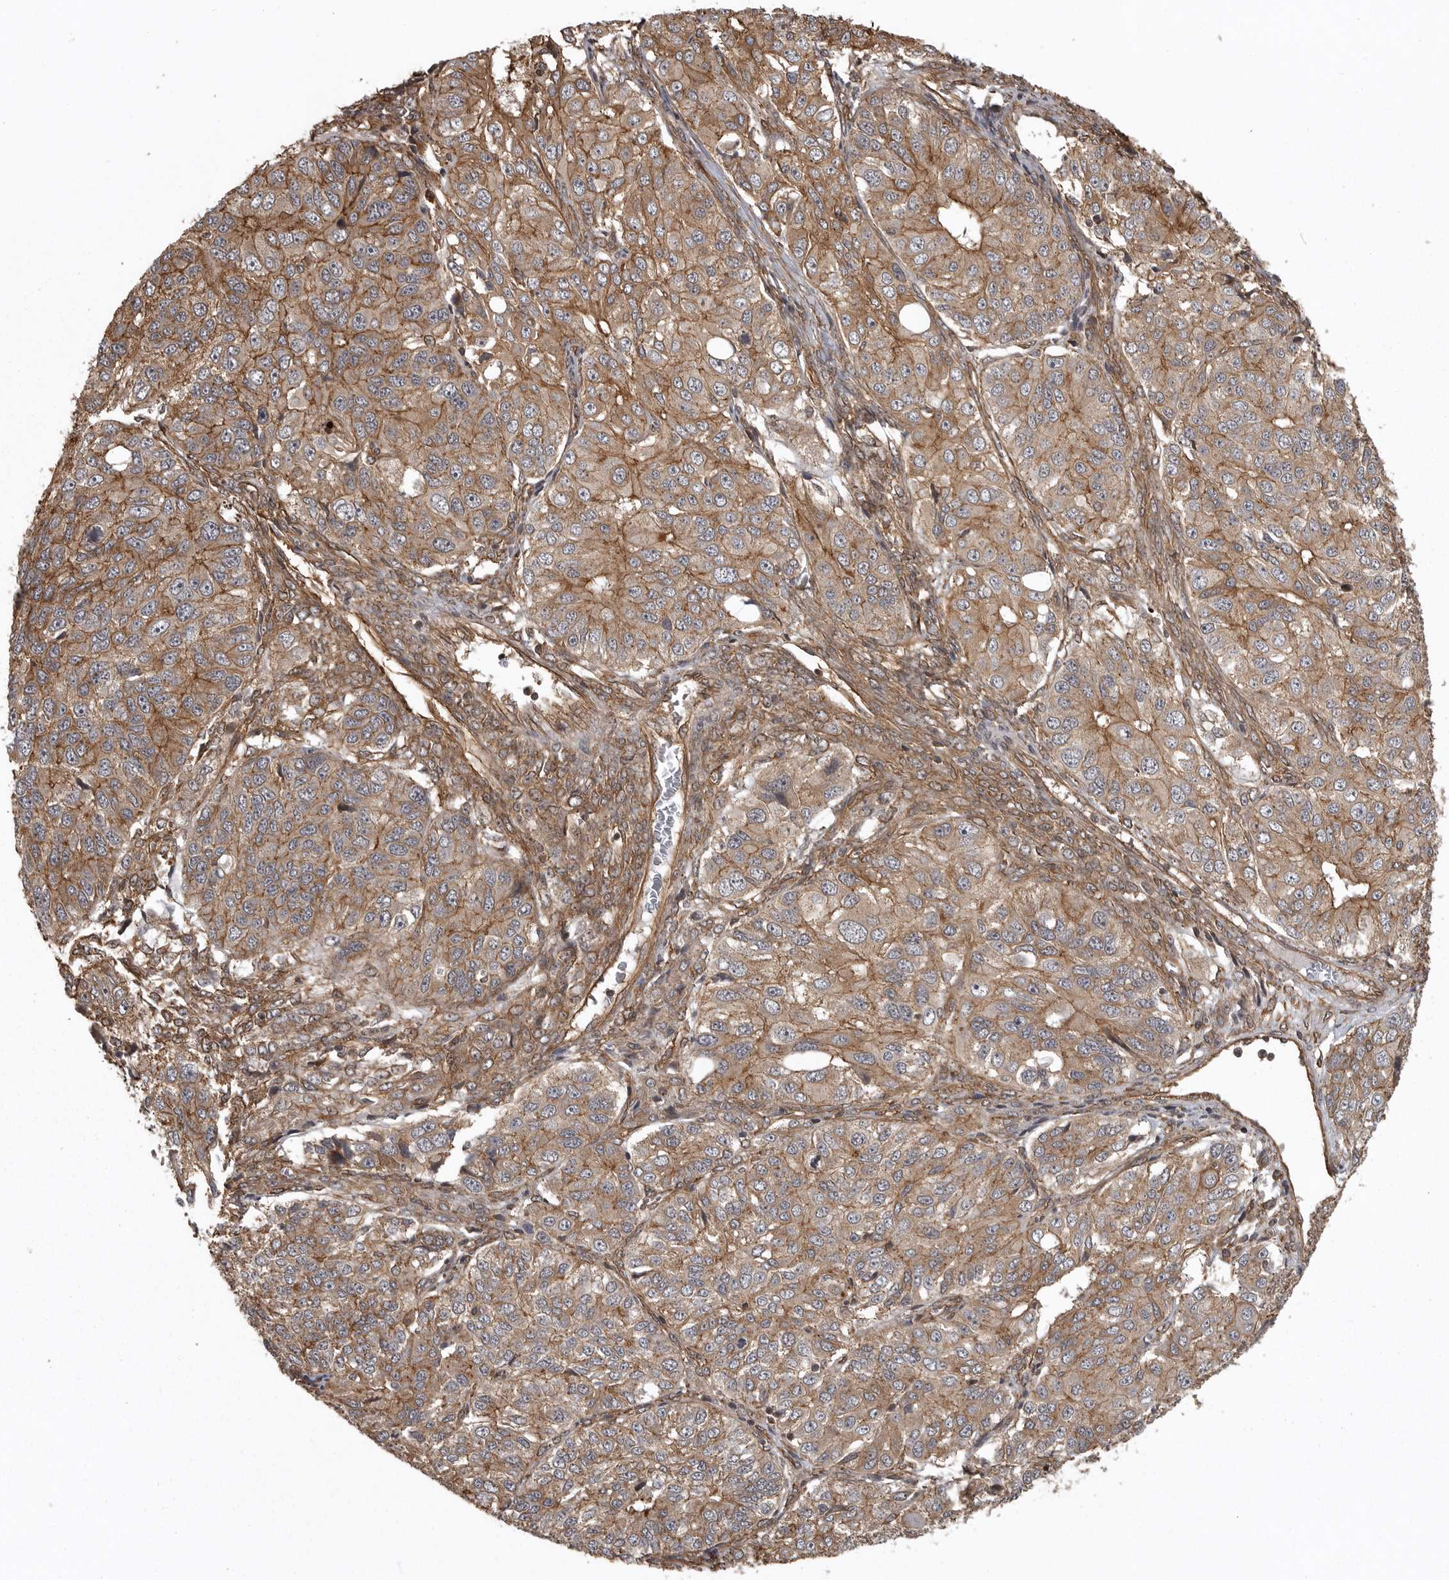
{"staining": {"intensity": "moderate", "quantity": ">75%", "location": "cytoplasmic/membranous"}, "tissue": "ovarian cancer", "cell_type": "Tumor cells", "image_type": "cancer", "snomed": [{"axis": "morphology", "description": "Carcinoma, endometroid"}, {"axis": "topography", "description": "Ovary"}], "caption": "Ovarian cancer stained with DAB immunohistochemistry (IHC) displays medium levels of moderate cytoplasmic/membranous expression in about >75% of tumor cells.", "gene": "DNAJC8", "patient": {"sex": "female", "age": 51}}